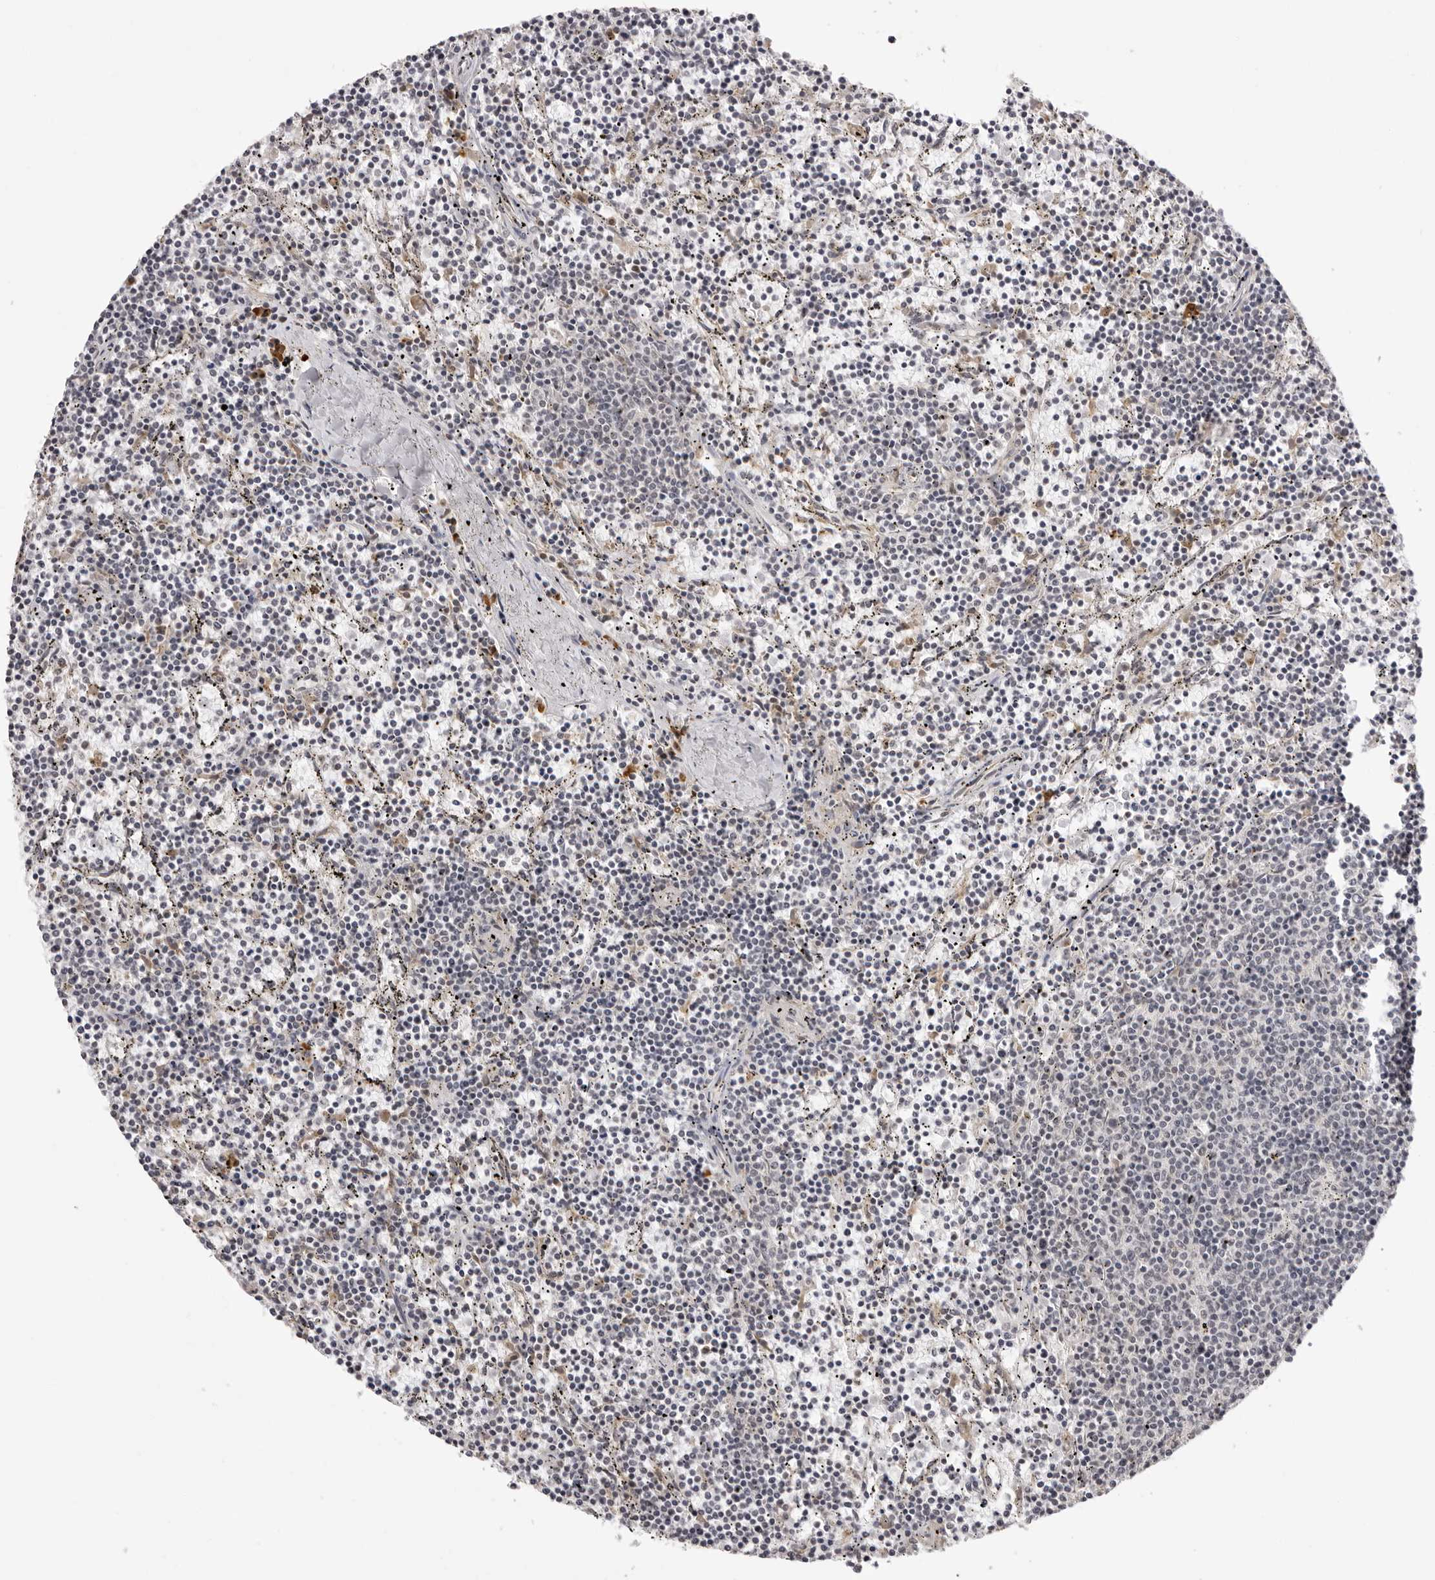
{"staining": {"intensity": "negative", "quantity": "none", "location": "none"}, "tissue": "lymphoma", "cell_type": "Tumor cells", "image_type": "cancer", "snomed": [{"axis": "morphology", "description": "Malignant lymphoma, non-Hodgkin's type, Low grade"}, {"axis": "topography", "description": "Spleen"}], "caption": "This is a micrograph of IHC staining of lymphoma, which shows no staining in tumor cells.", "gene": "ZC3H11A", "patient": {"sex": "female", "age": 50}}